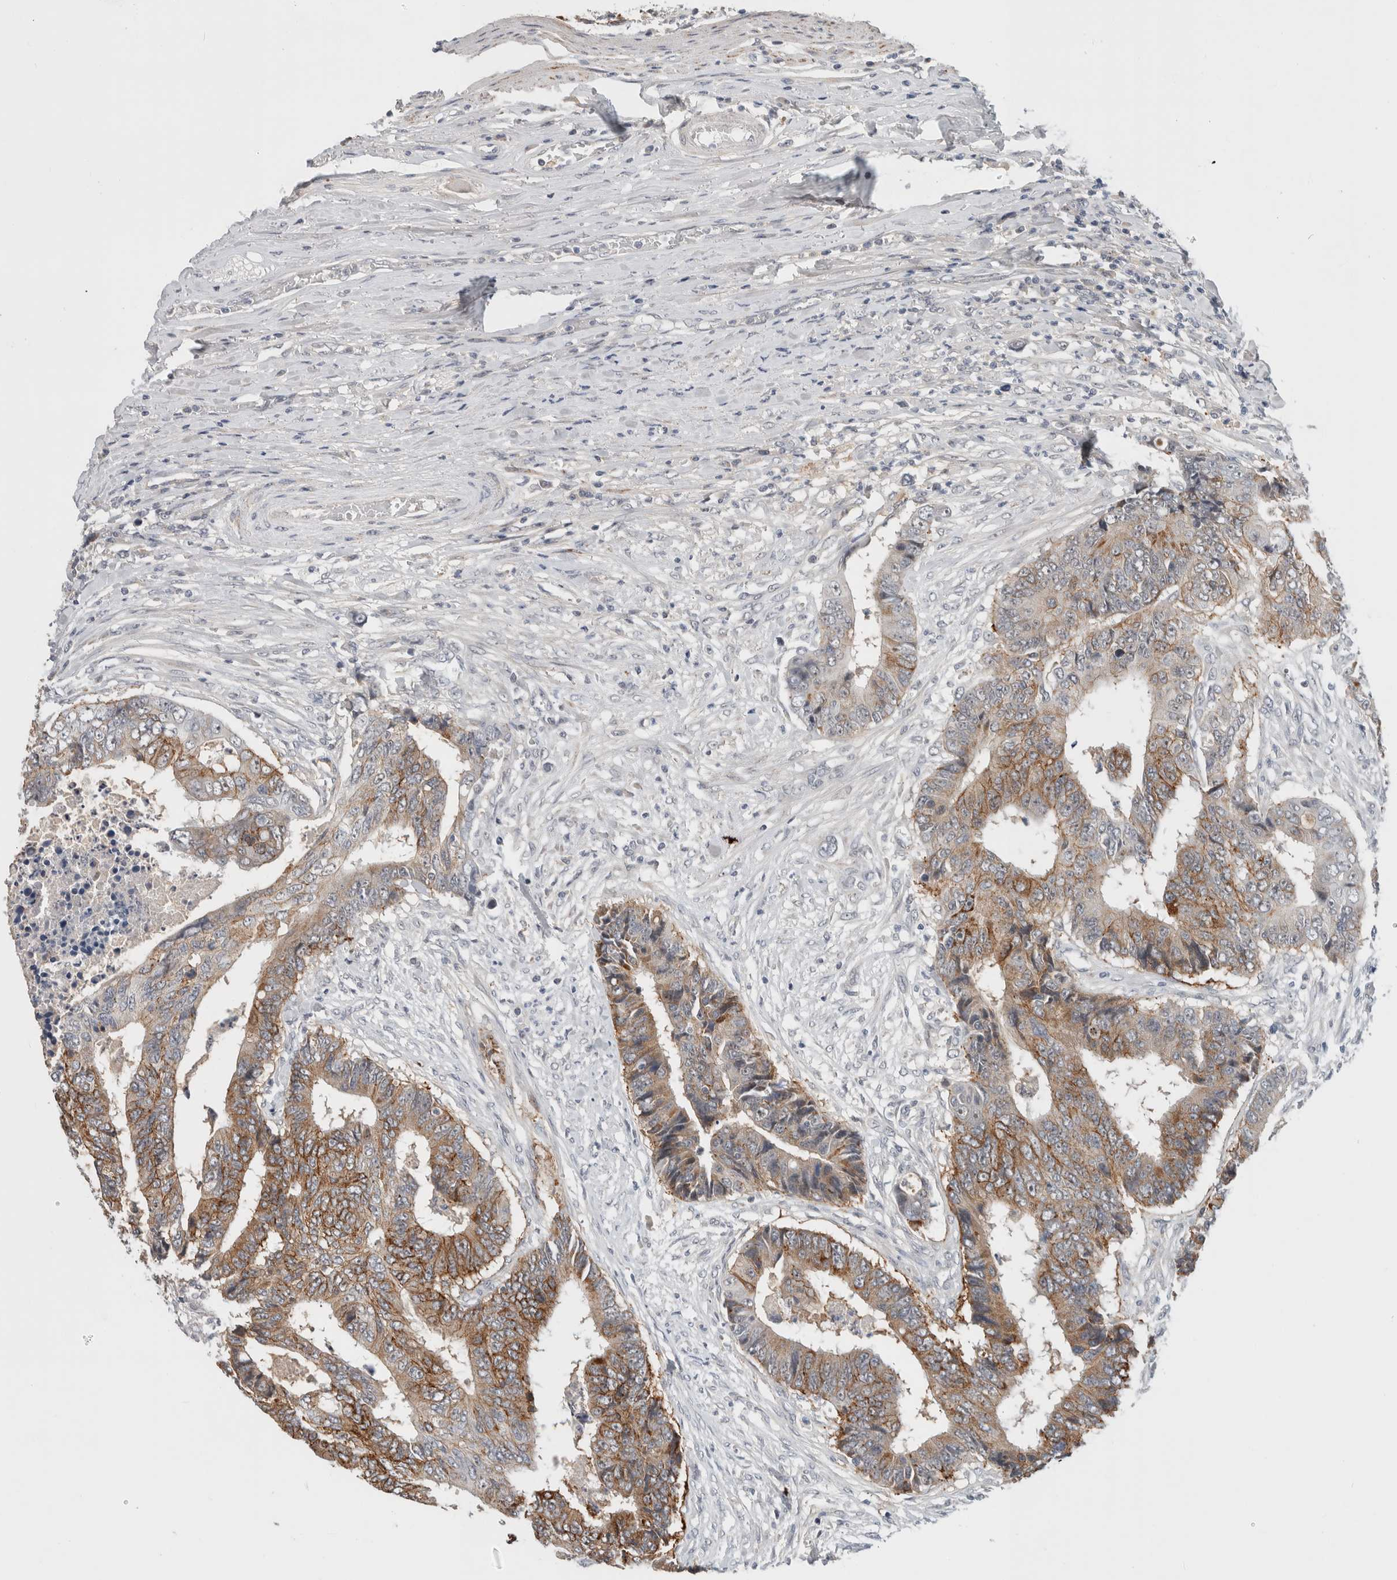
{"staining": {"intensity": "moderate", "quantity": ">75%", "location": "cytoplasmic/membranous"}, "tissue": "colorectal cancer", "cell_type": "Tumor cells", "image_type": "cancer", "snomed": [{"axis": "morphology", "description": "Adenocarcinoma, NOS"}, {"axis": "topography", "description": "Rectum"}], "caption": "Colorectal cancer stained with a protein marker shows moderate staining in tumor cells.", "gene": "HCN3", "patient": {"sex": "male", "age": 84}}